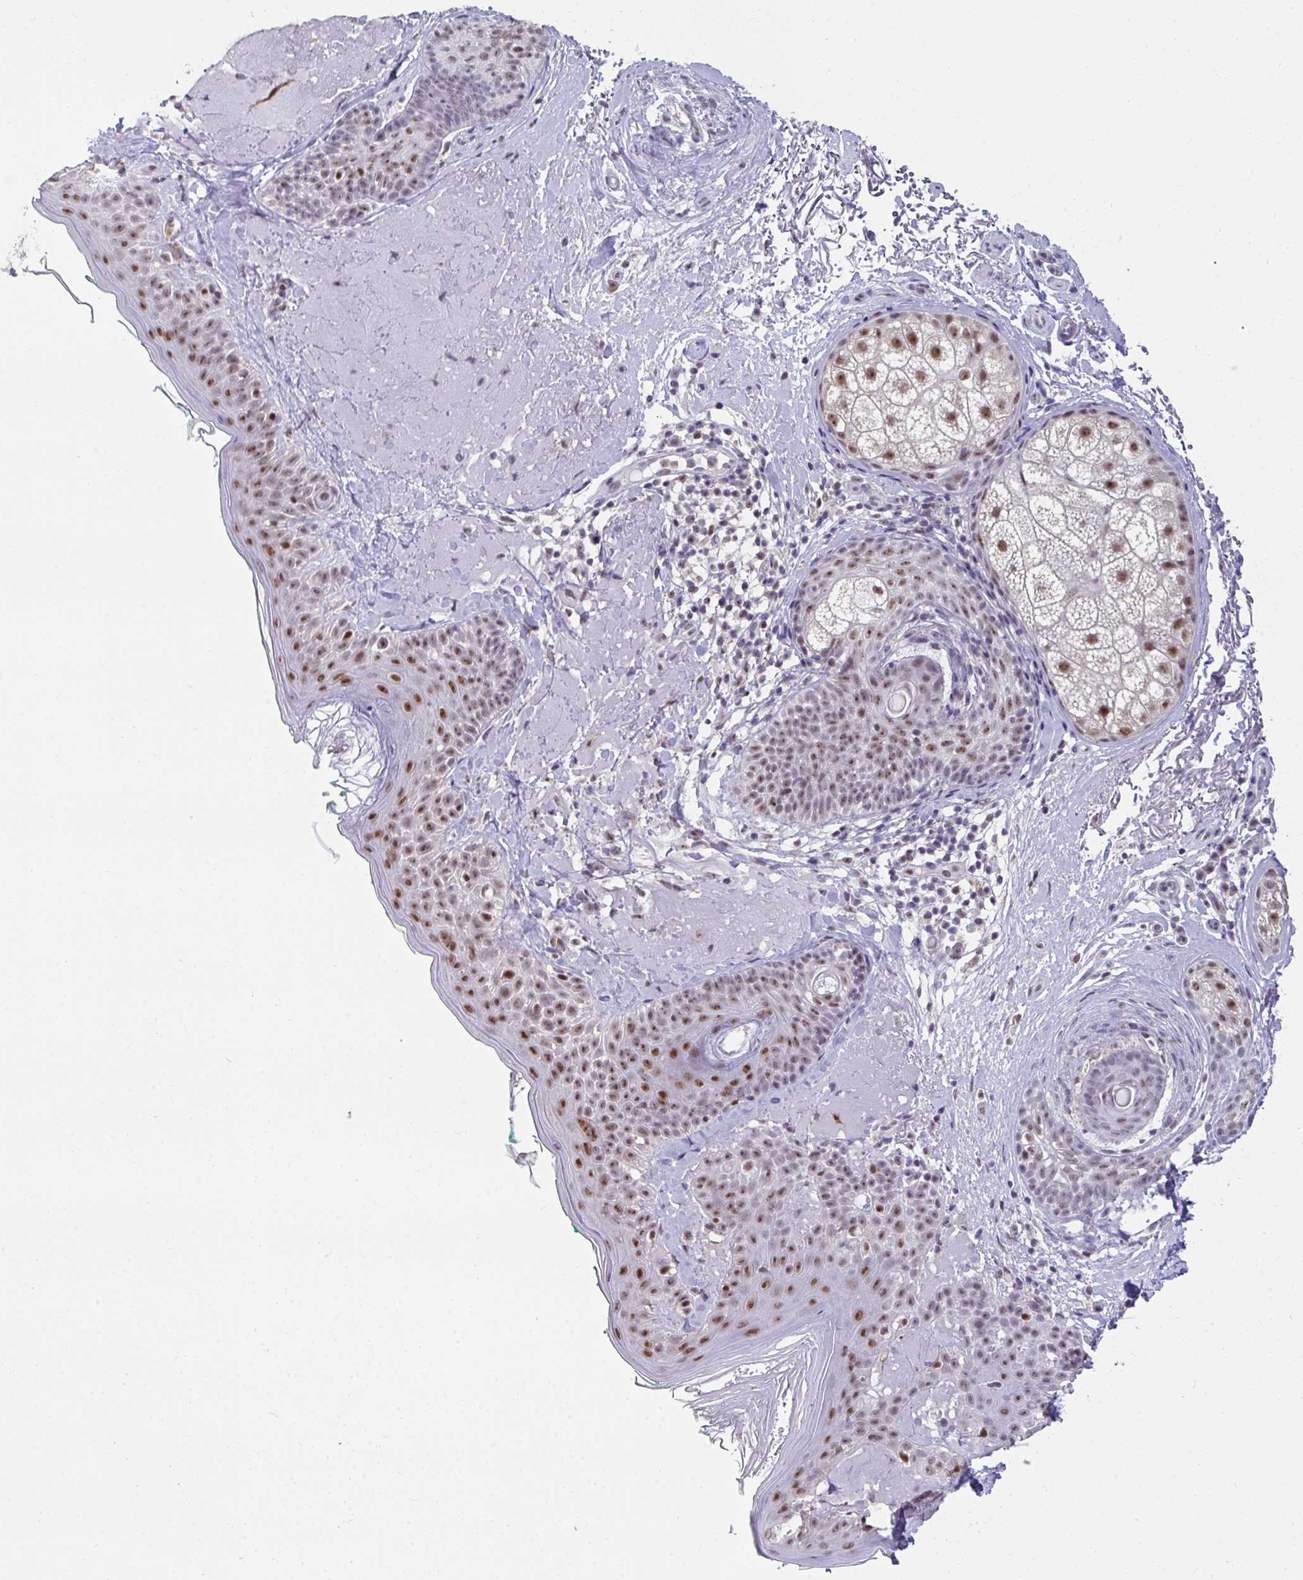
{"staining": {"intensity": "negative", "quantity": "none", "location": "none"}, "tissue": "skin", "cell_type": "Fibroblasts", "image_type": "normal", "snomed": [{"axis": "morphology", "description": "Normal tissue, NOS"}, {"axis": "topography", "description": "Skin"}], "caption": "This micrograph is of benign skin stained with immunohistochemistry (IHC) to label a protein in brown with the nuclei are counter-stained blue. There is no positivity in fibroblasts.", "gene": "SENP3", "patient": {"sex": "male", "age": 73}}